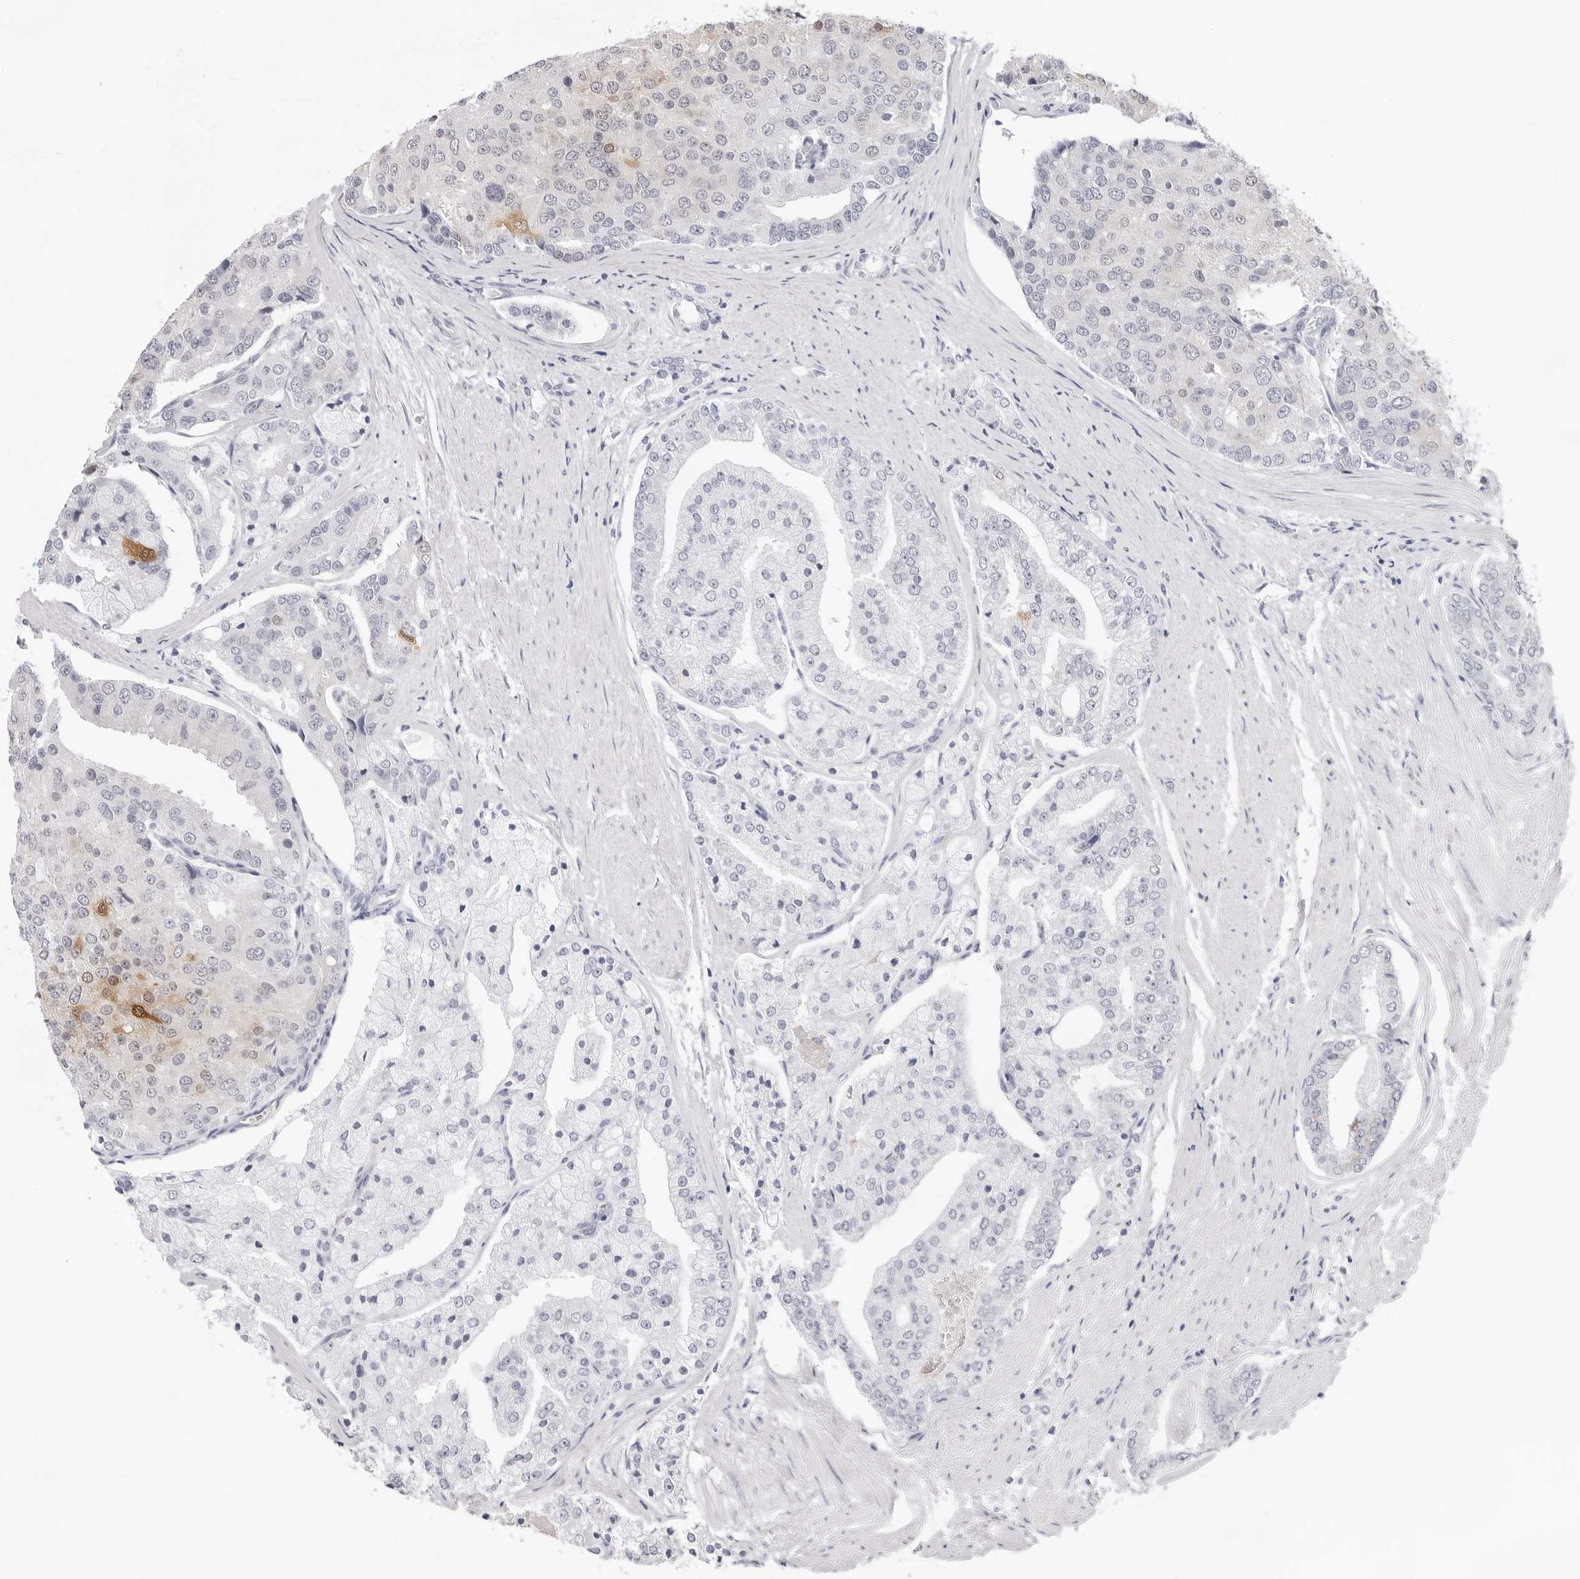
{"staining": {"intensity": "moderate", "quantity": "<25%", "location": "cytoplasmic/membranous,nuclear"}, "tissue": "prostate cancer", "cell_type": "Tumor cells", "image_type": "cancer", "snomed": [{"axis": "morphology", "description": "Adenocarcinoma, High grade"}, {"axis": "topography", "description": "Prostate"}], "caption": "The photomicrograph reveals staining of high-grade adenocarcinoma (prostate), revealing moderate cytoplasmic/membranous and nuclear protein staining (brown color) within tumor cells.", "gene": "FDPS", "patient": {"sex": "male", "age": 50}}